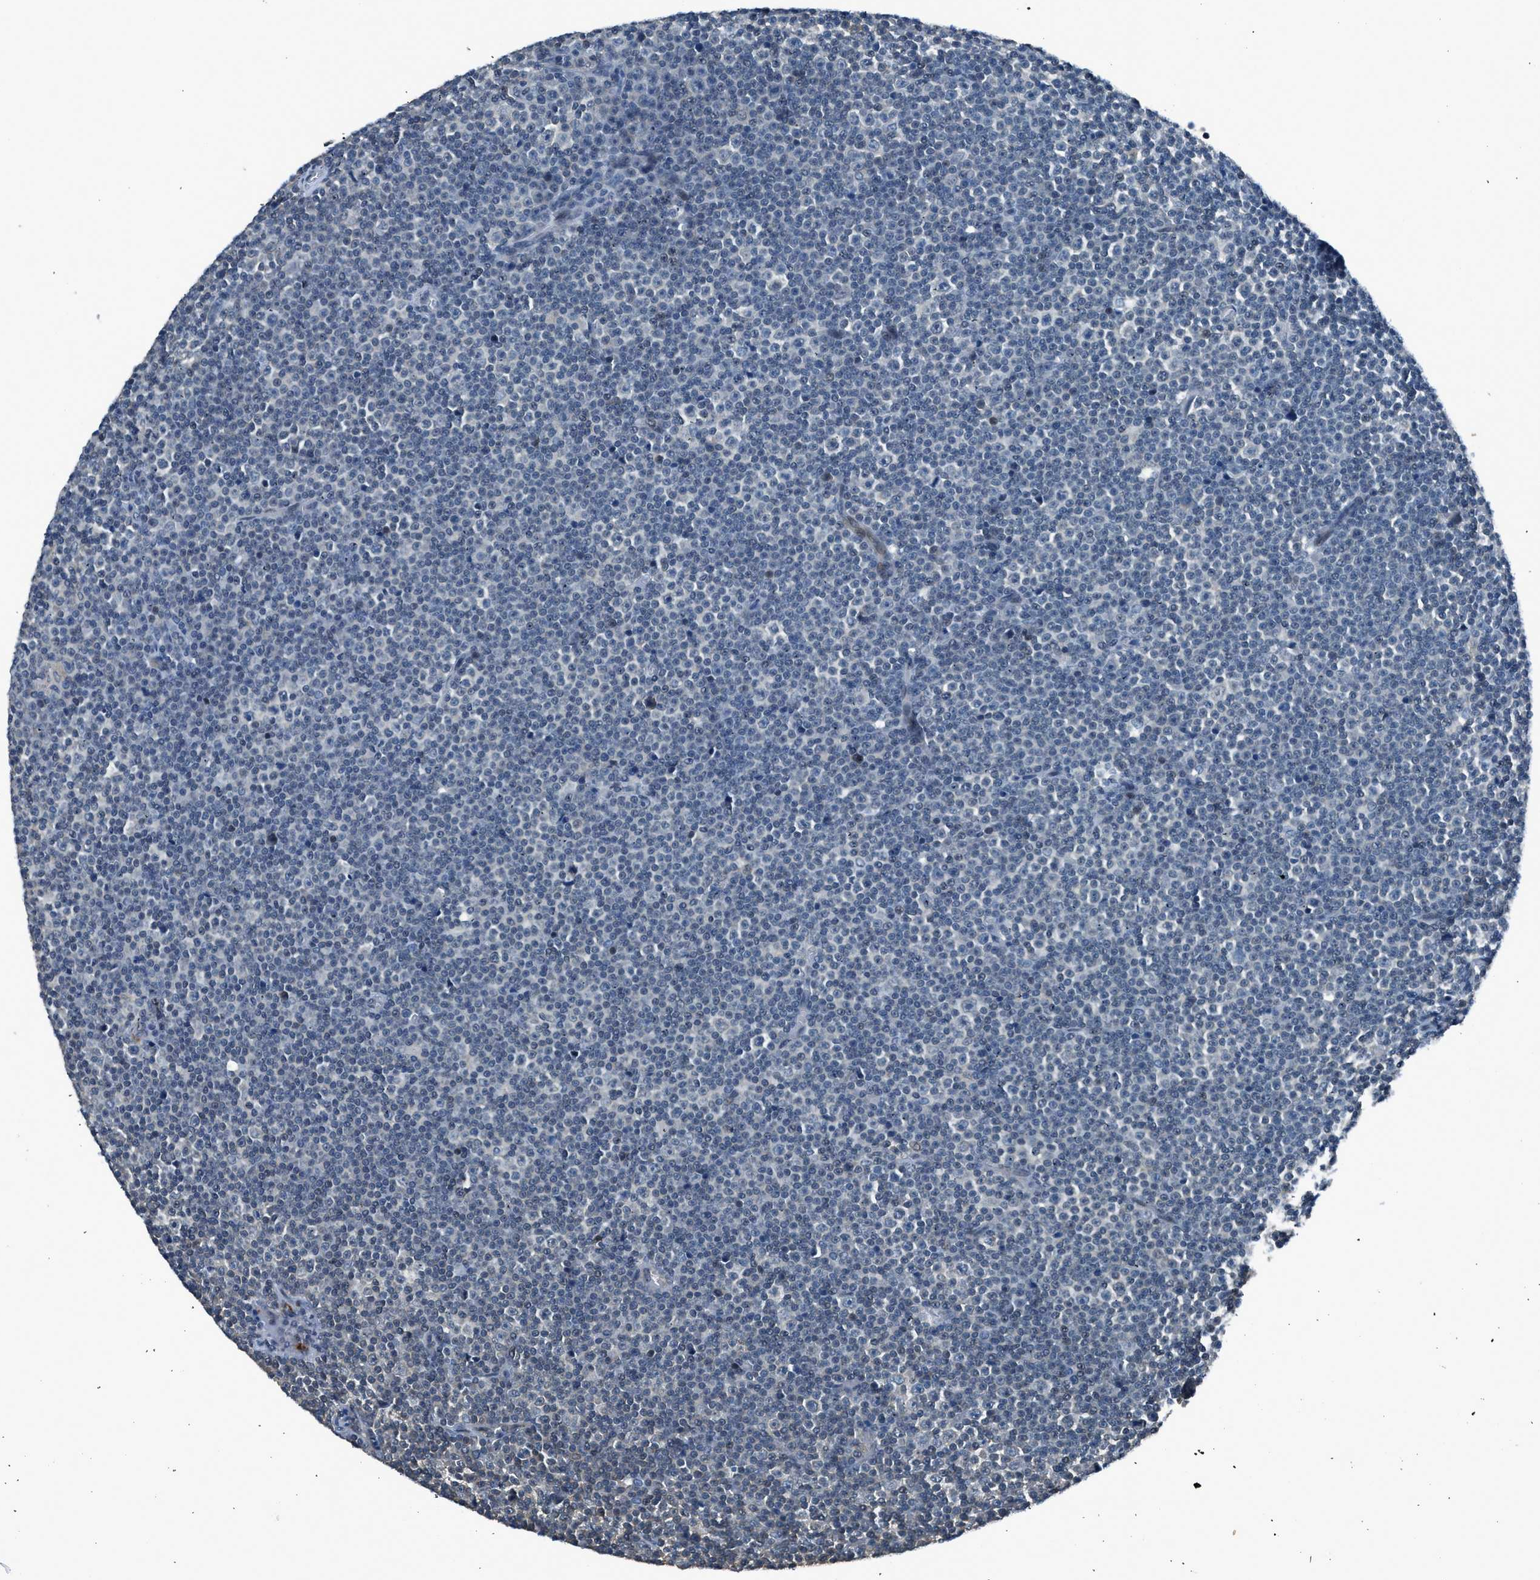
{"staining": {"intensity": "negative", "quantity": "none", "location": "none"}, "tissue": "lymphoma", "cell_type": "Tumor cells", "image_type": "cancer", "snomed": [{"axis": "morphology", "description": "Malignant lymphoma, non-Hodgkin's type, Low grade"}, {"axis": "topography", "description": "Lymph node"}], "caption": "Tumor cells show no significant protein expression in low-grade malignant lymphoma, non-Hodgkin's type.", "gene": "LMLN", "patient": {"sex": "female", "age": 67}}